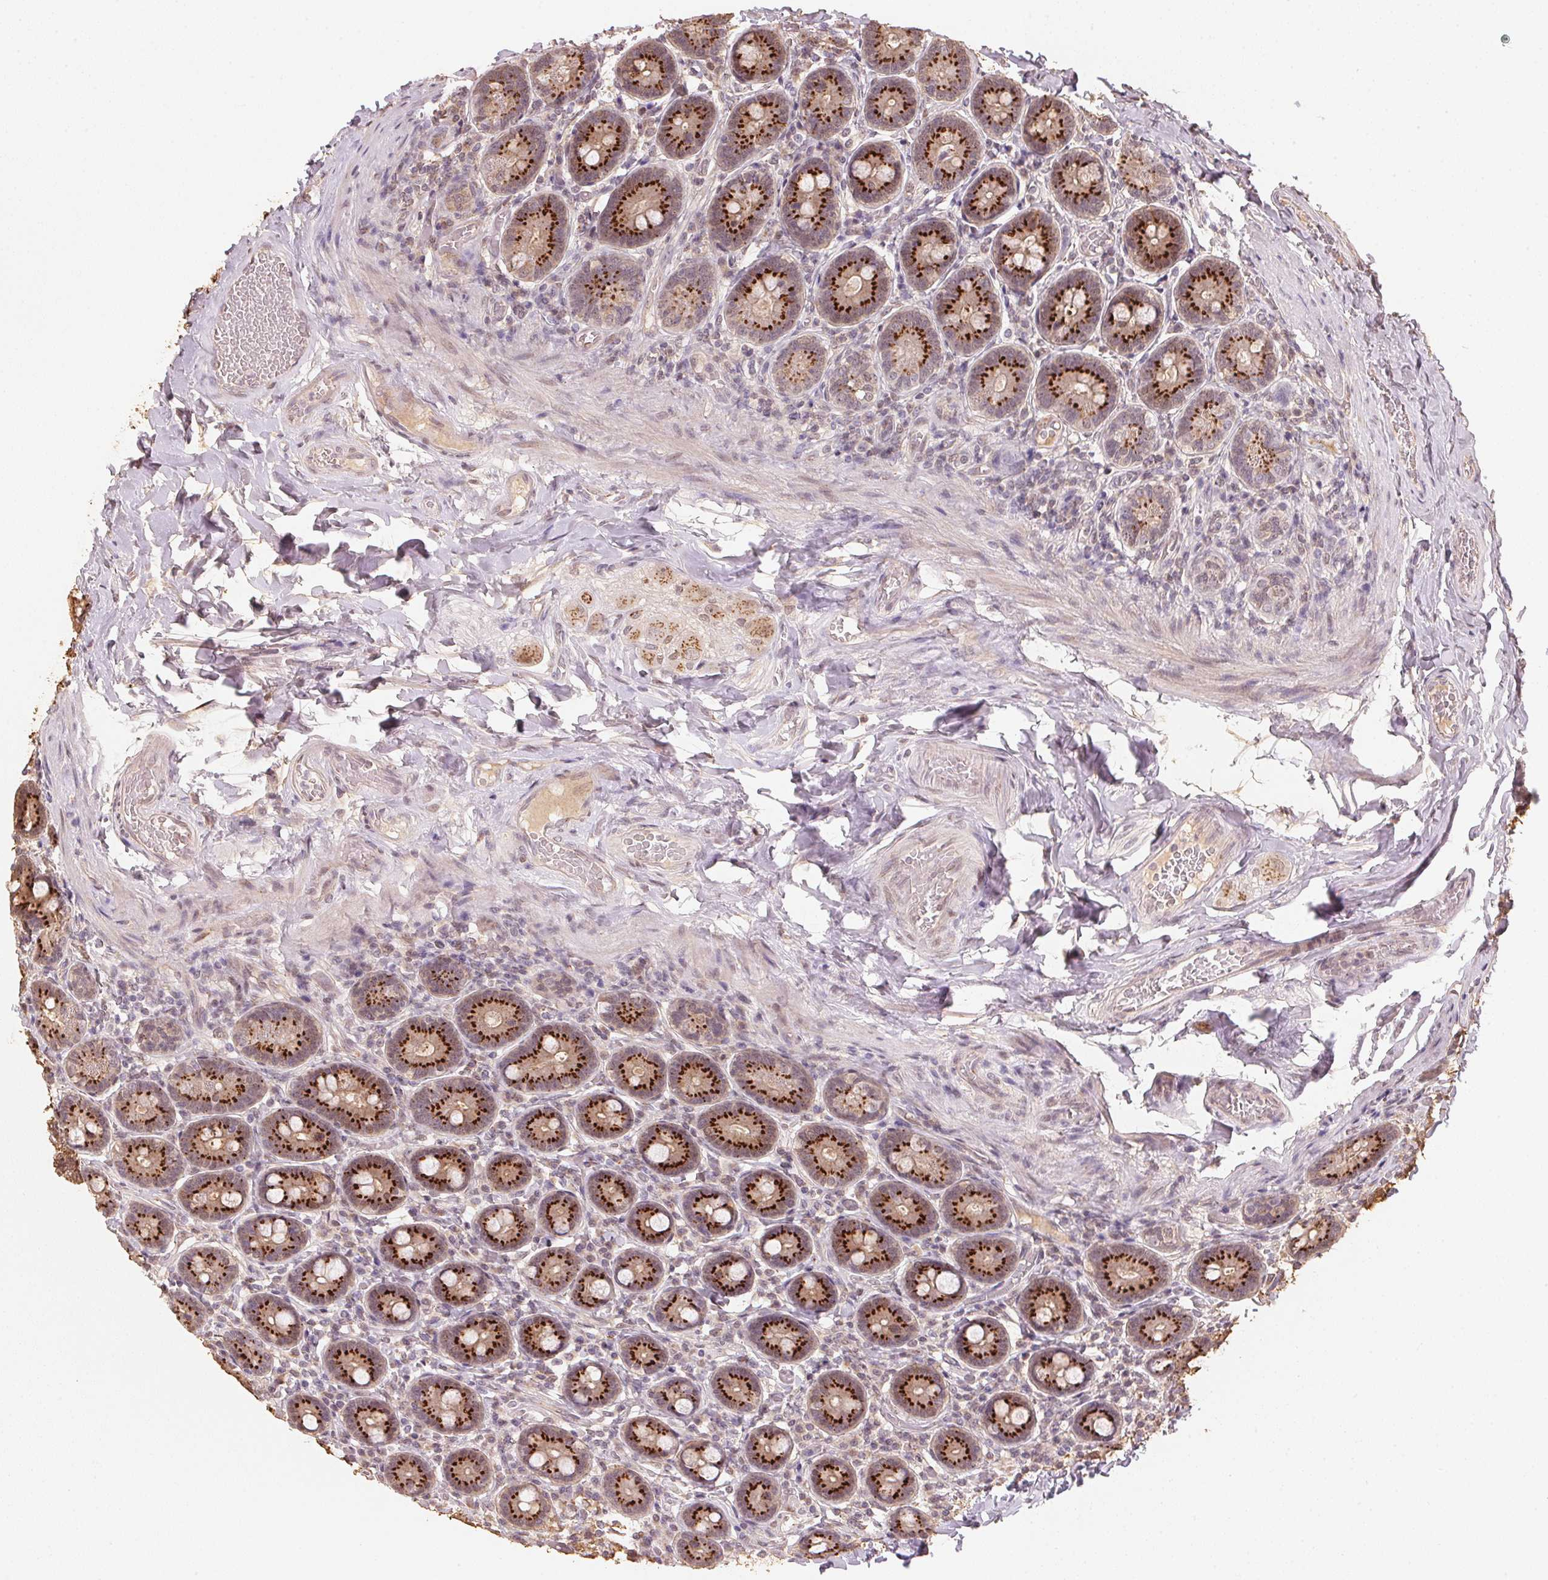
{"staining": {"intensity": "strong", "quantity": ">75%", "location": "cytoplasmic/membranous"}, "tissue": "duodenum", "cell_type": "Glandular cells", "image_type": "normal", "snomed": [{"axis": "morphology", "description": "Normal tissue, NOS"}, {"axis": "topography", "description": "Duodenum"}], "caption": "Protein expression by IHC shows strong cytoplasmic/membranous positivity in about >75% of glandular cells in normal duodenum. The staining was performed using DAB (3,3'-diaminobenzidine) to visualize the protein expression in brown, while the nuclei were stained in blue with hematoxylin (Magnification: 20x).", "gene": "RAB22A", "patient": {"sex": "female", "age": 62}}